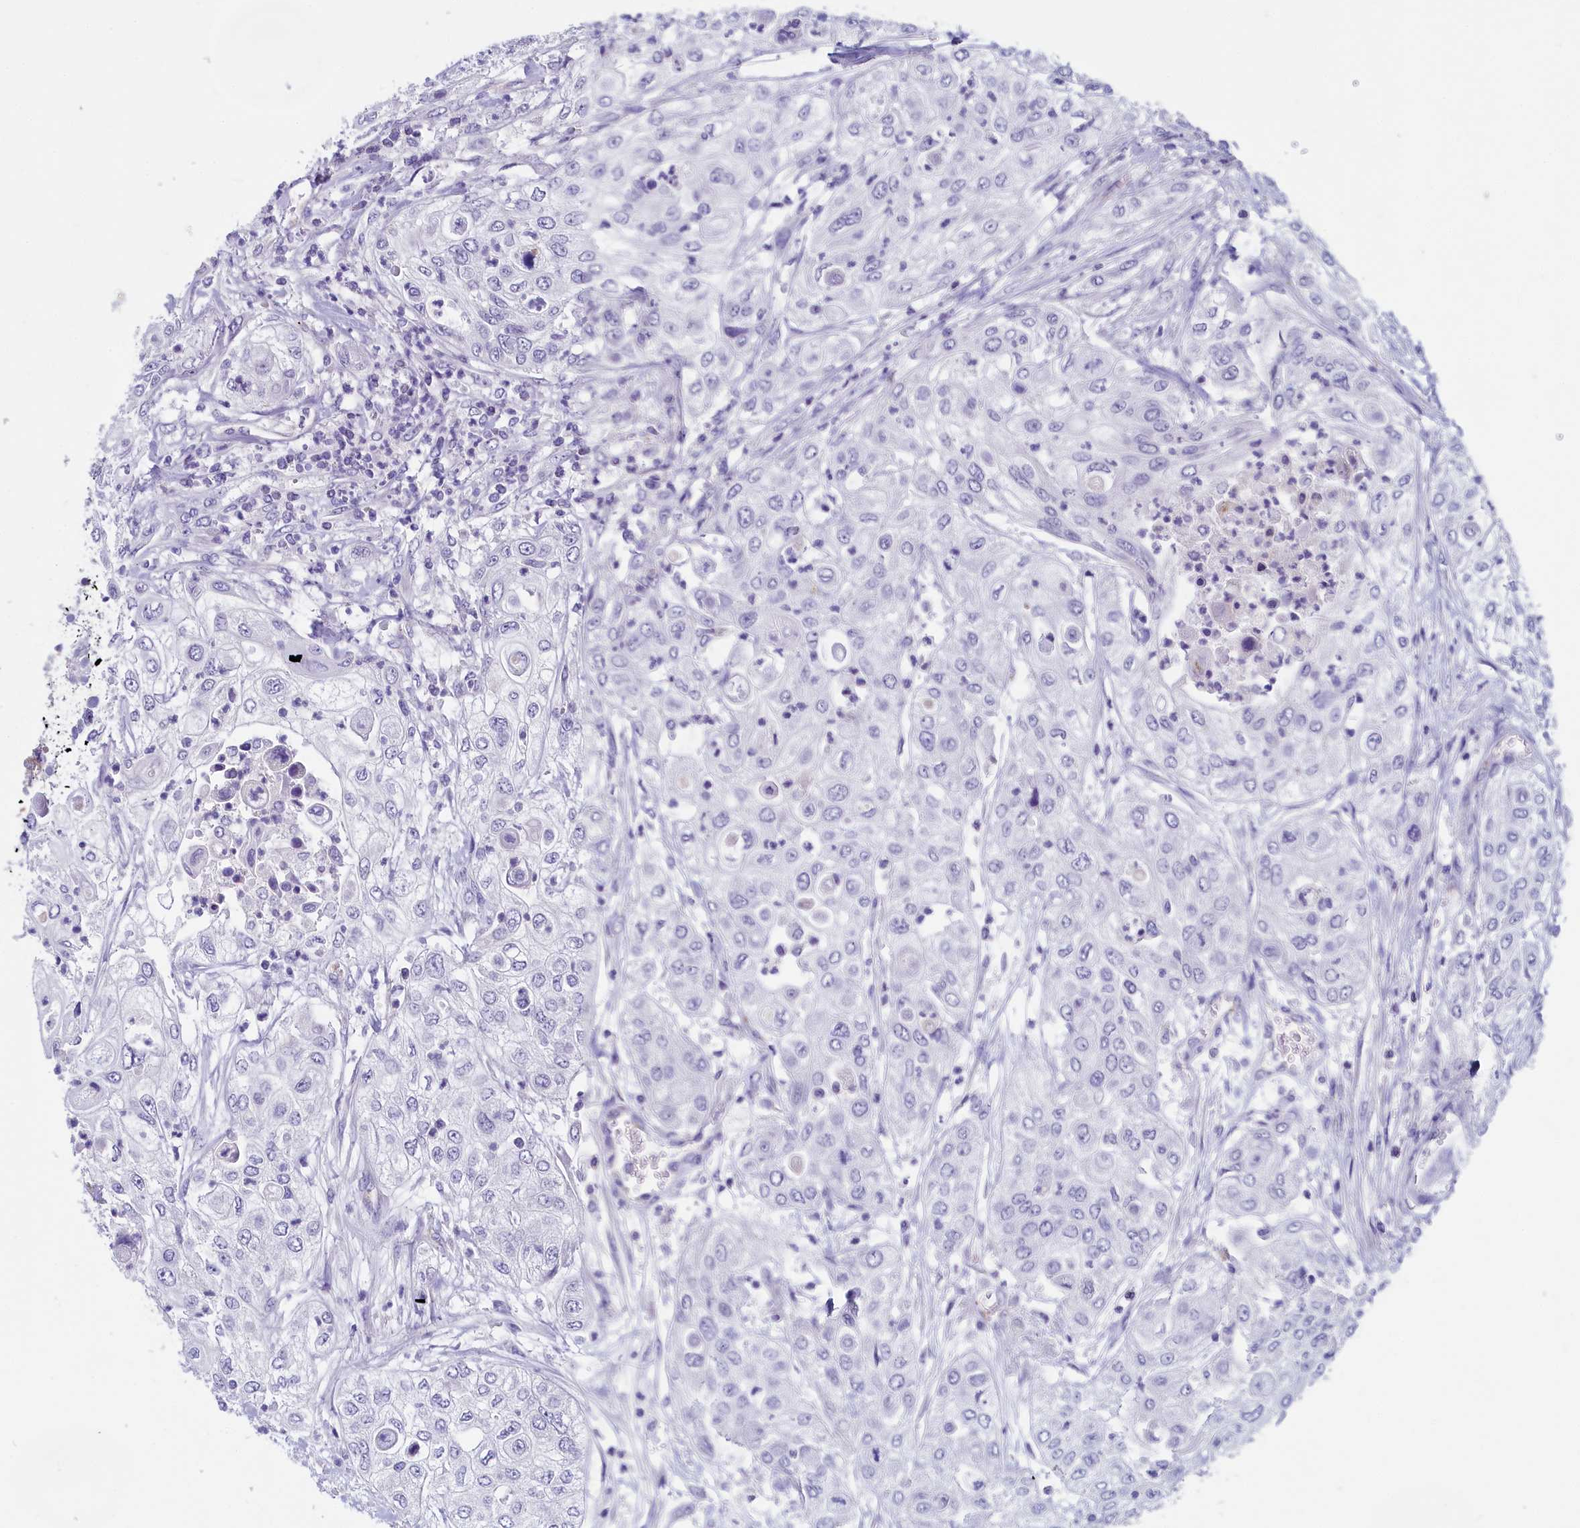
{"staining": {"intensity": "negative", "quantity": "none", "location": "none"}, "tissue": "urothelial cancer", "cell_type": "Tumor cells", "image_type": "cancer", "snomed": [{"axis": "morphology", "description": "Urothelial carcinoma, High grade"}, {"axis": "topography", "description": "Urinary bladder"}], "caption": "IHC photomicrograph of urothelial cancer stained for a protein (brown), which demonstrates no positivity in tumor cells.", "gene": "INSC", "patient": {"sex": "female", "age": 79}}